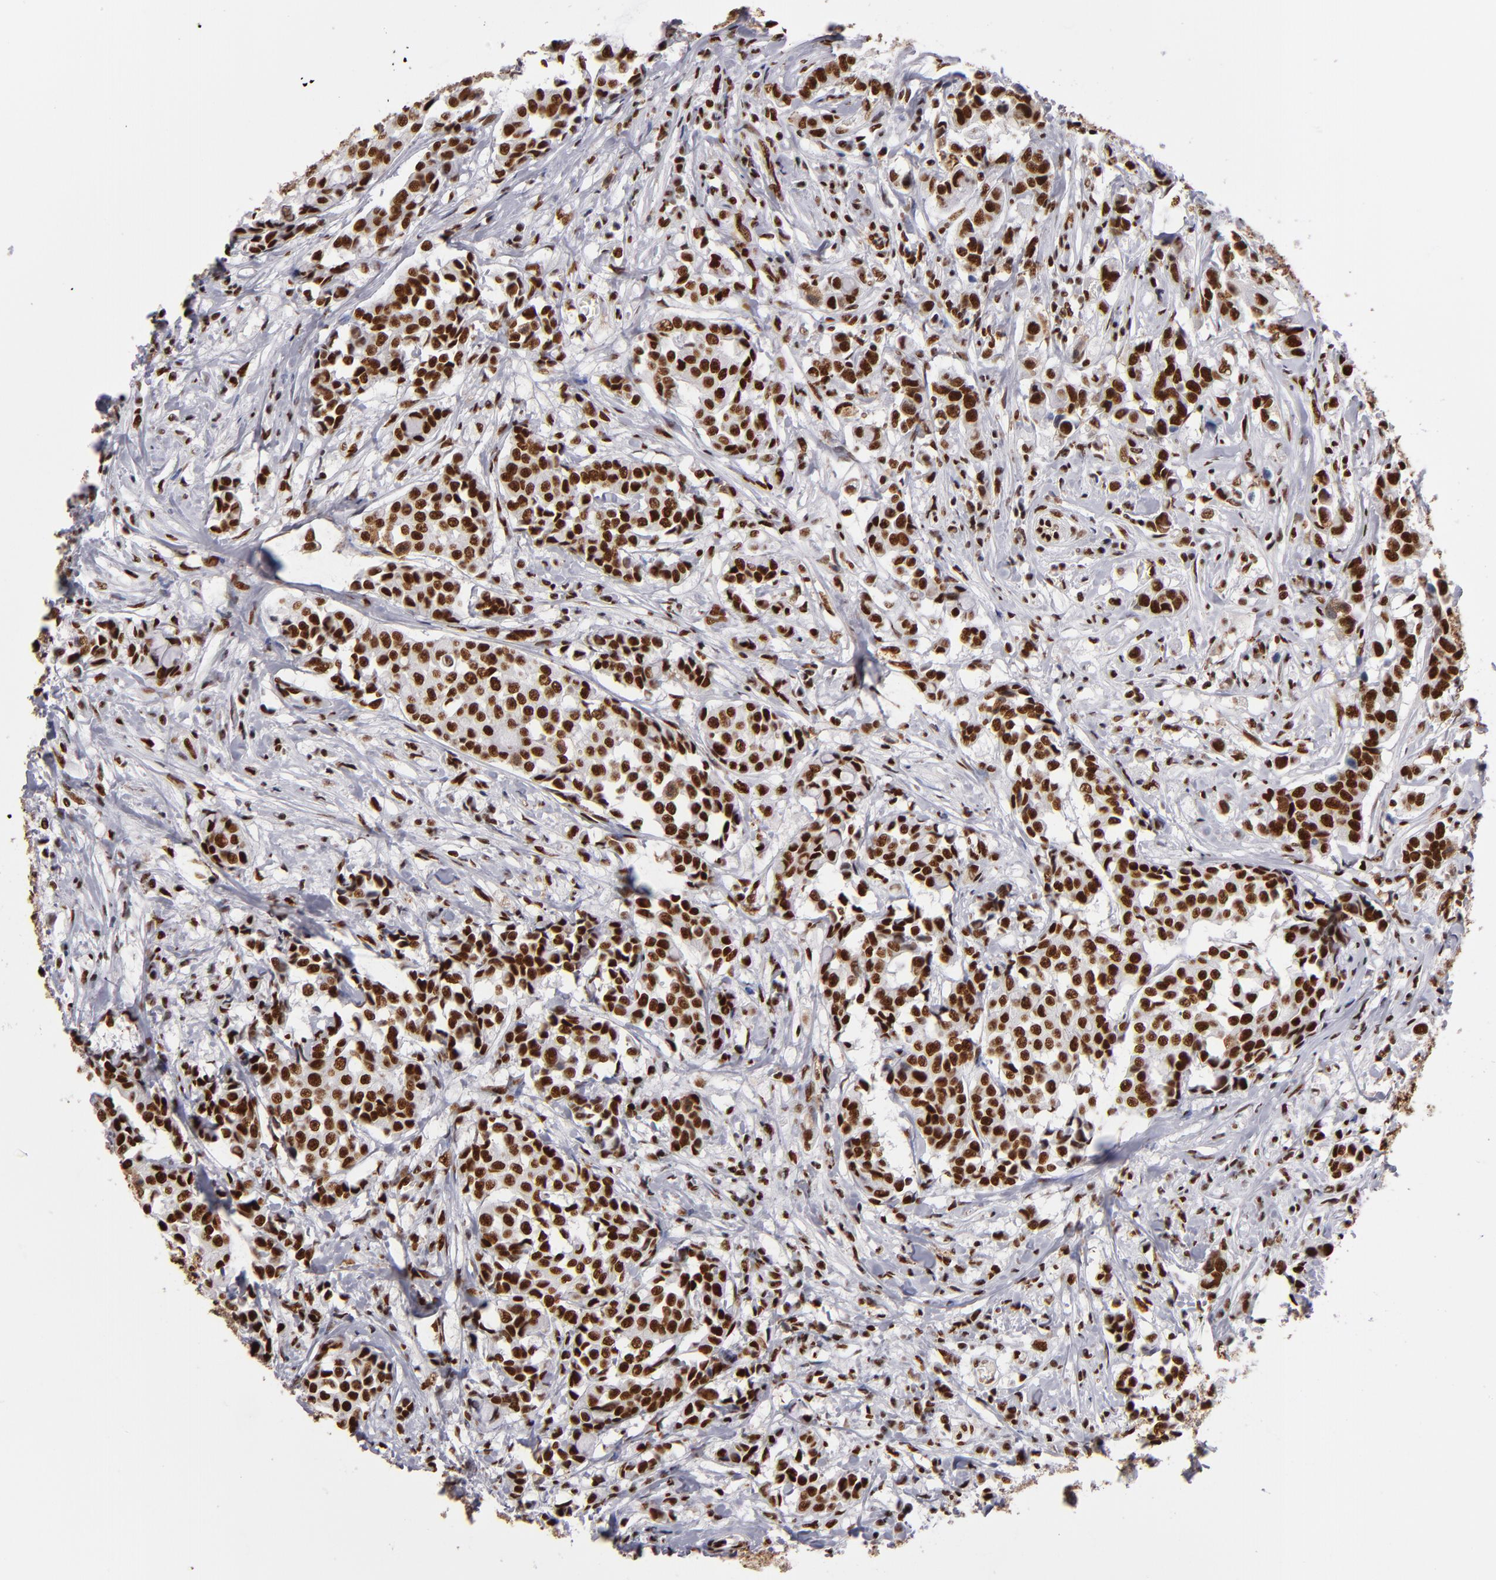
{"staining": {"intensity": "strong", "quantity": ">75%", "location": "nuclear"}, "tissue": "breast cancer", "cell_type": "Tumor cells", "image_type": "cancer", "snomed": [{"axis": "morphology", "description": "Duct carcinoma"}, {"axis": "topography", "description": "Breast"}], "caption": "Brown immunohistochemical staining in human breast cancer (intraductal carcinoma) displays strong nuclear staining in approximately >75% of tumor cells. (DAB (3,3'-diaminobenzidine) IHC with brightfield microscopy, high magnification).", "gene": "MRE11", "patient": {"sex": "female", "age": 27}}